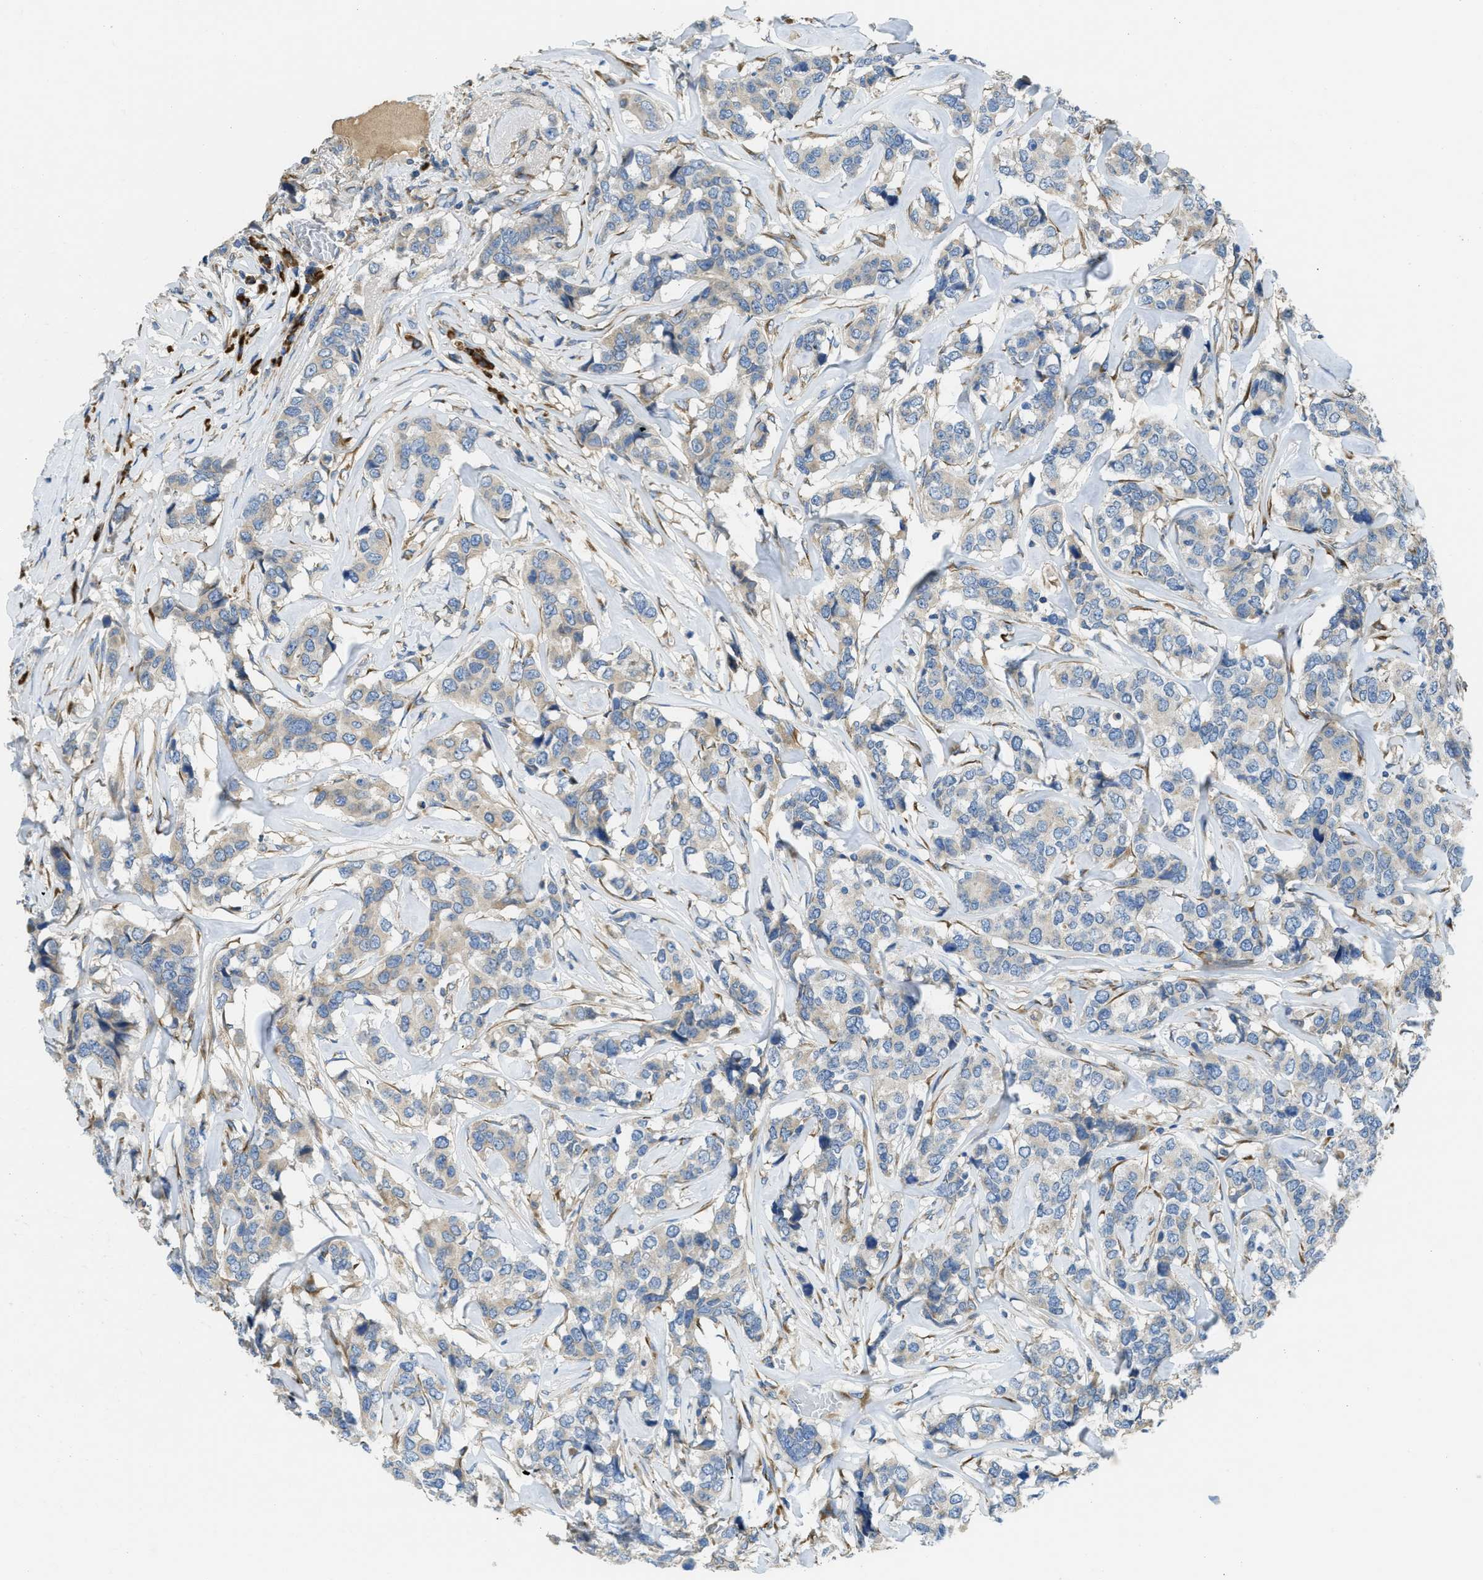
{"staining": {"intensity": "weak", "quantity": "25%-75%", "location": "cytoplasmic/membranous"}, "tissue": "breast cancer", "cell_type": "Tumor cells", "image_type": "cancer", "snomed": [{"axis": "morphology", "description": "Lobular carcinoma"}, {"axis": "topography", "description": "Breast"}], "caption": "Immunohistochemical staining of human breast cancer (lobular carcinoma) displays low levels of weak cytoplasmic/membranous expression in about 25%-75% of tumor cells.", "gene": "SSR1", "patient": {"sex": "female", "age": 59}}